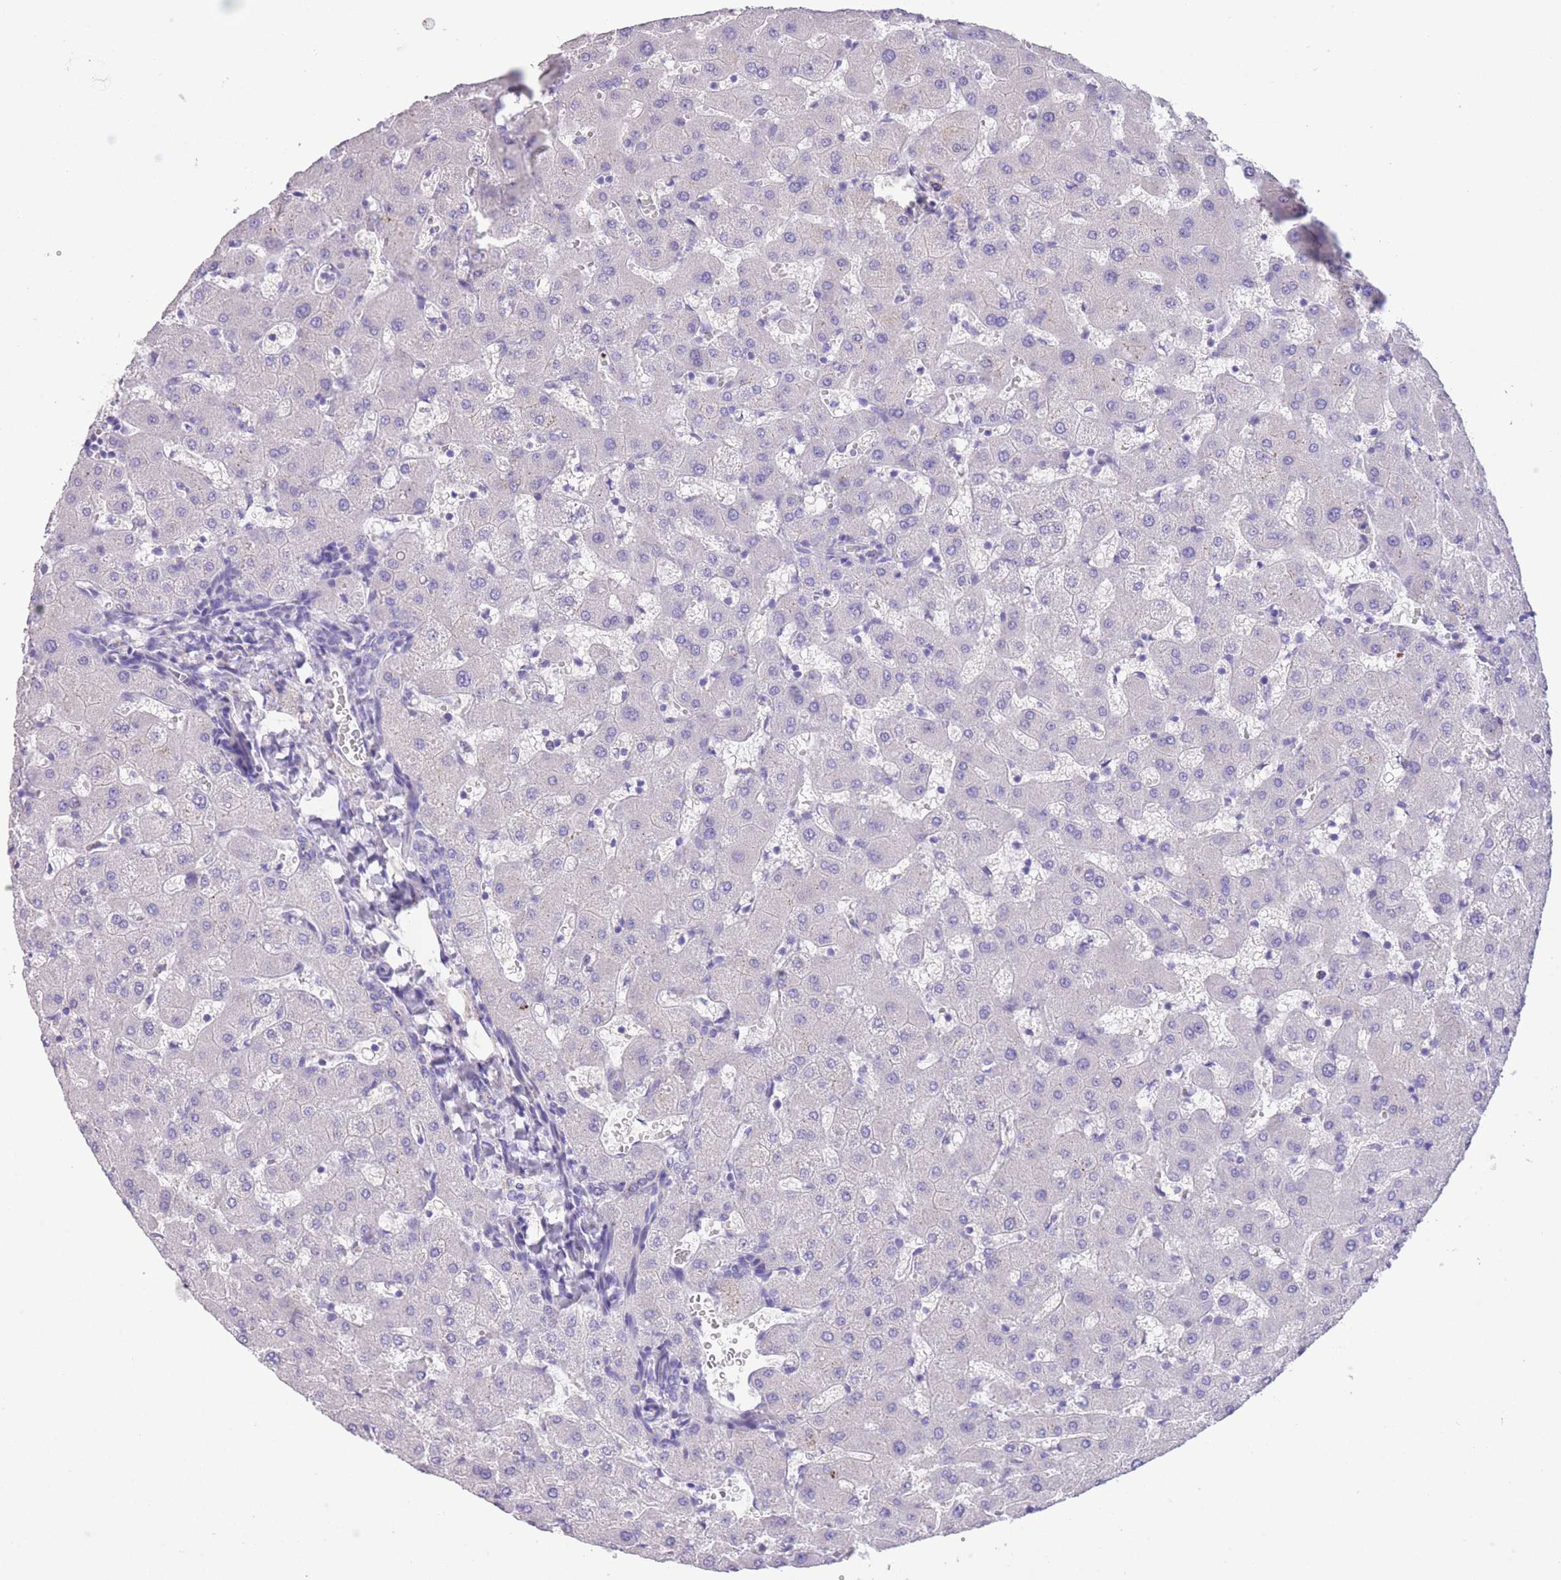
{"staining": {"intensity": "negative", "quantity": "none", "location": "none"}, "tissue": "liver", "cell_type": "Cholangiocytes", "image_type": "normal", "snomed": [{"axis": "morphology", "description": "Normal tissue, NOS"}, {"axis": "topography", "description": "Liver"}], "caption": "Normal liver was stained to show a protein in brown. There is no significant positivity in cholangiocytes. The staining was performed using DAB (3,3'-diaminobenzidine) to visualize the protein expression in brown, while the nuclei were stained in blue with hematoxylin (Magnification: 20x).", "gene": "RAI2", "patient": {"sex": "female", "age": 63}}